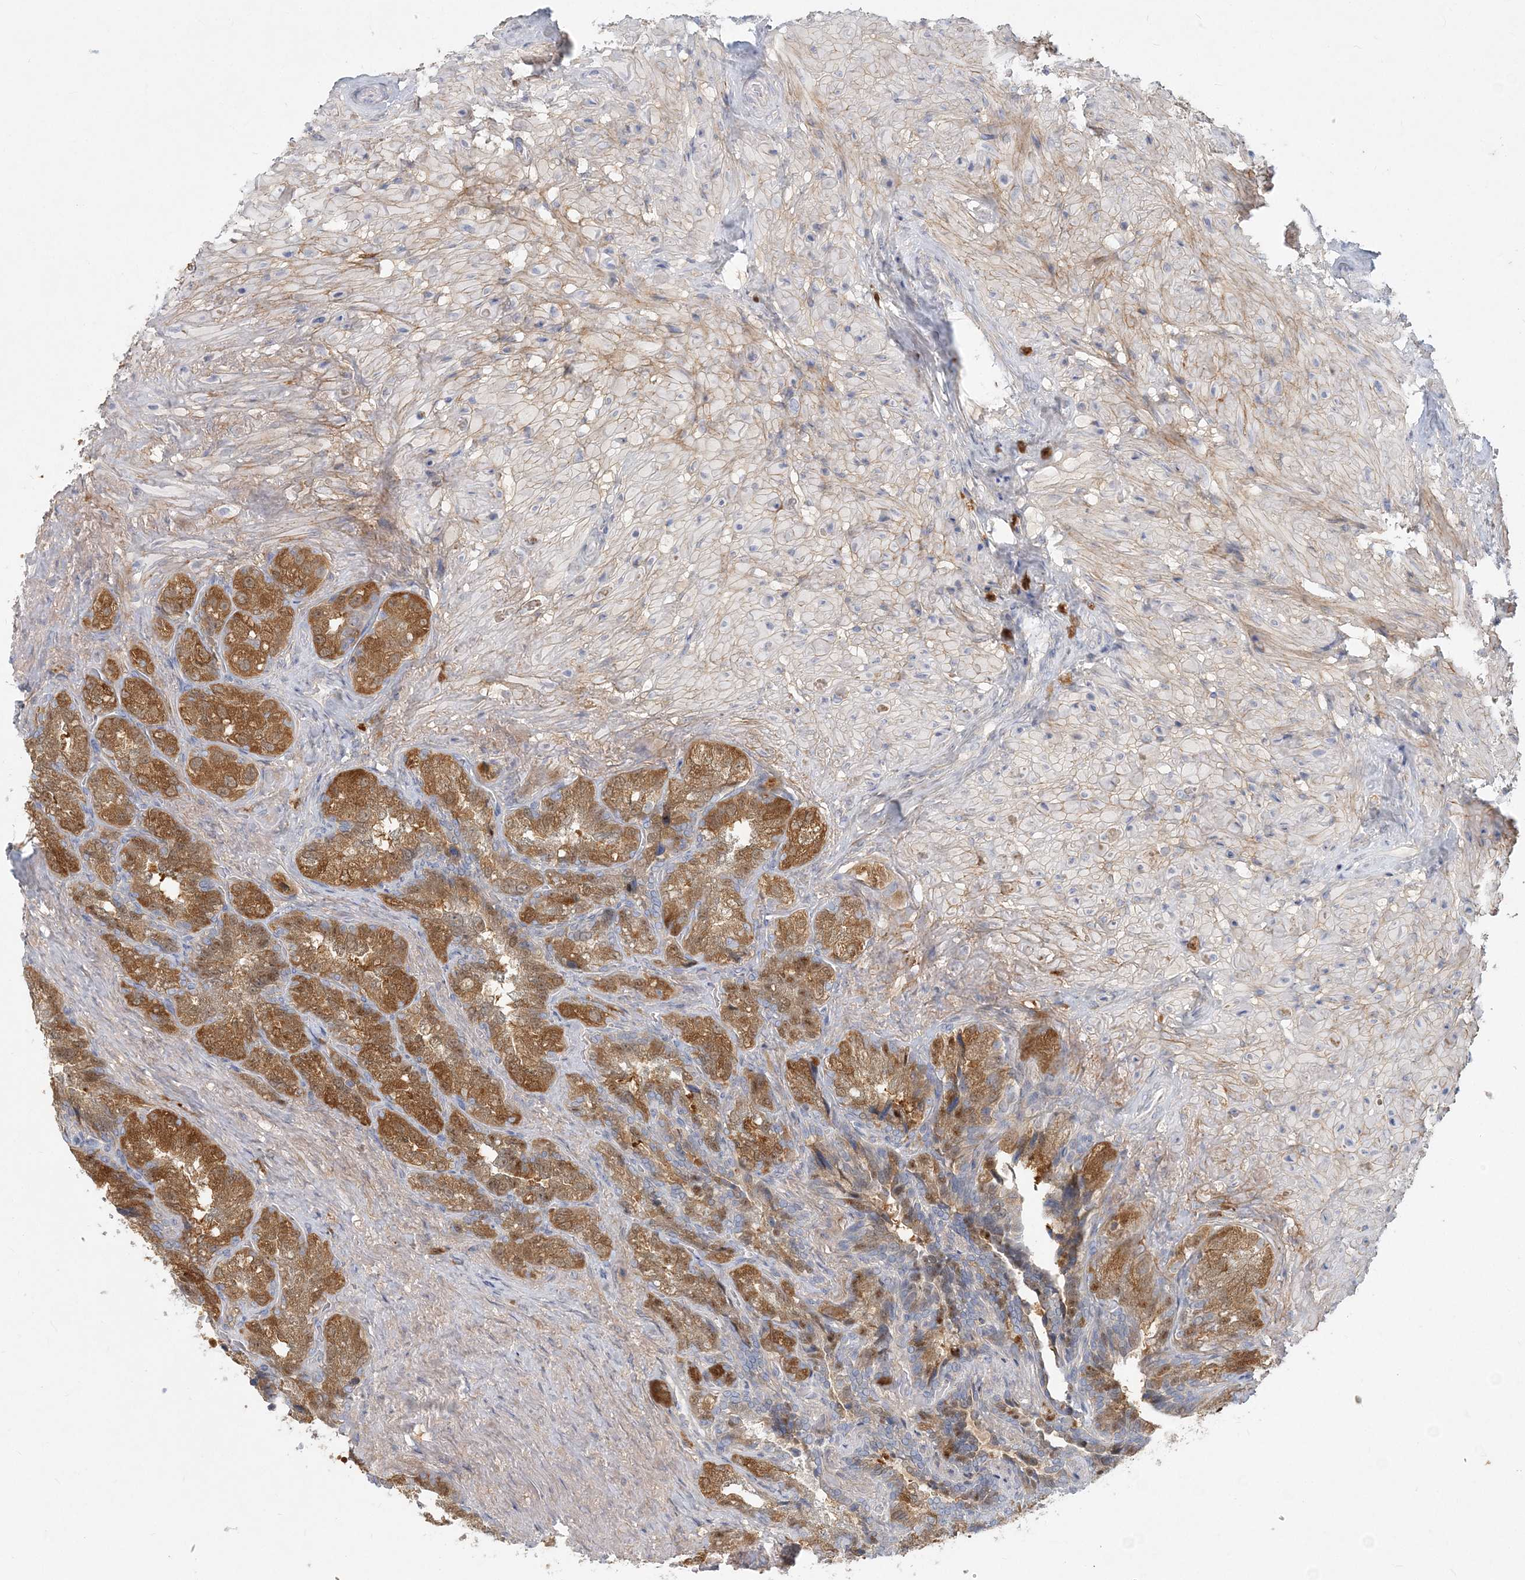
{"staining": {"intensity": "strong", "quantity": ">75%", "location": "cytoplasmic/membranous"}, "tissue": "seminal vesicle", "cell_type": "Glandular cells", "image_type": "normal", "snomed": [{"axis": "morphology", "description": "Normal tissue, NOS"}, {"axis": "topography", "description": "Seminal veicle"}, {"axis": "topography", "description": "Peripheral nerve tissue"}], "caption": "The photomicrograph shows immunohistochemical staining of normal seminal vesicle. There is strong cytoplasmic/membranous expression is identified in about >75% of glandular cells. The protein is stained brown, and the nuclei are stained in blue (DAB IHC with brightfield microscopy, high magnification).", "gene": "GMPPA", "patient": {"sex": "male", "age": 63}}